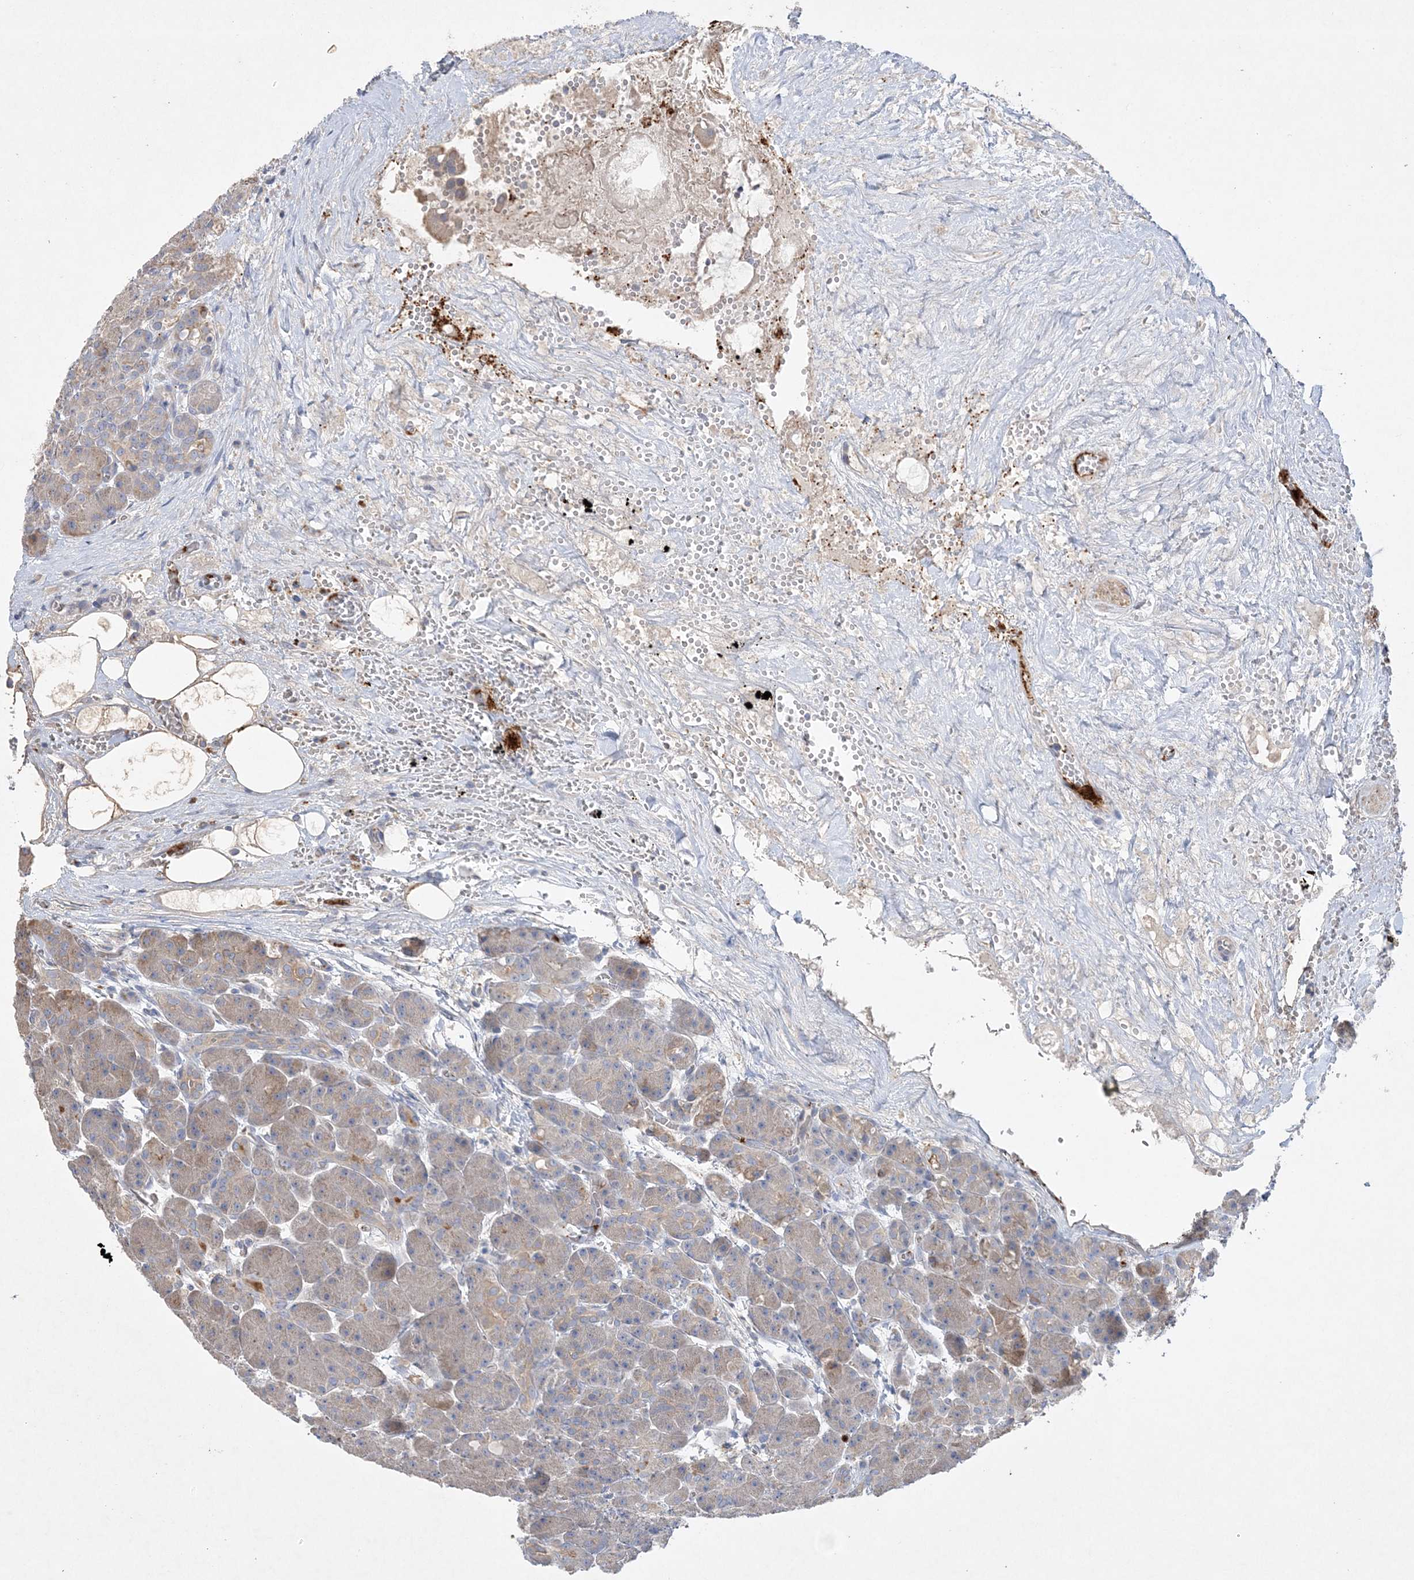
{"staining": {"intensity": "moderate", "quantity": "<25%", "location": "cytoplasmic/membranous"}, "tissue": "pancreas", "cell_type": "Exocrine glandular cells", "image_type": "normal", "snomed": [{"axis": "morphology", "description": "Normal tissue, NOS"}, {"axis": "topography", "description": "Pancreas"}], "caption": "Immunohistochemical staining of benign pancreas exhibits <25% levels of moderate cytoplasmic/membranous protein expression in approximately <25% of exocrine glandular cells.", "gene": "ADCK2", "patient": {"sex": "male", "age": 63}}